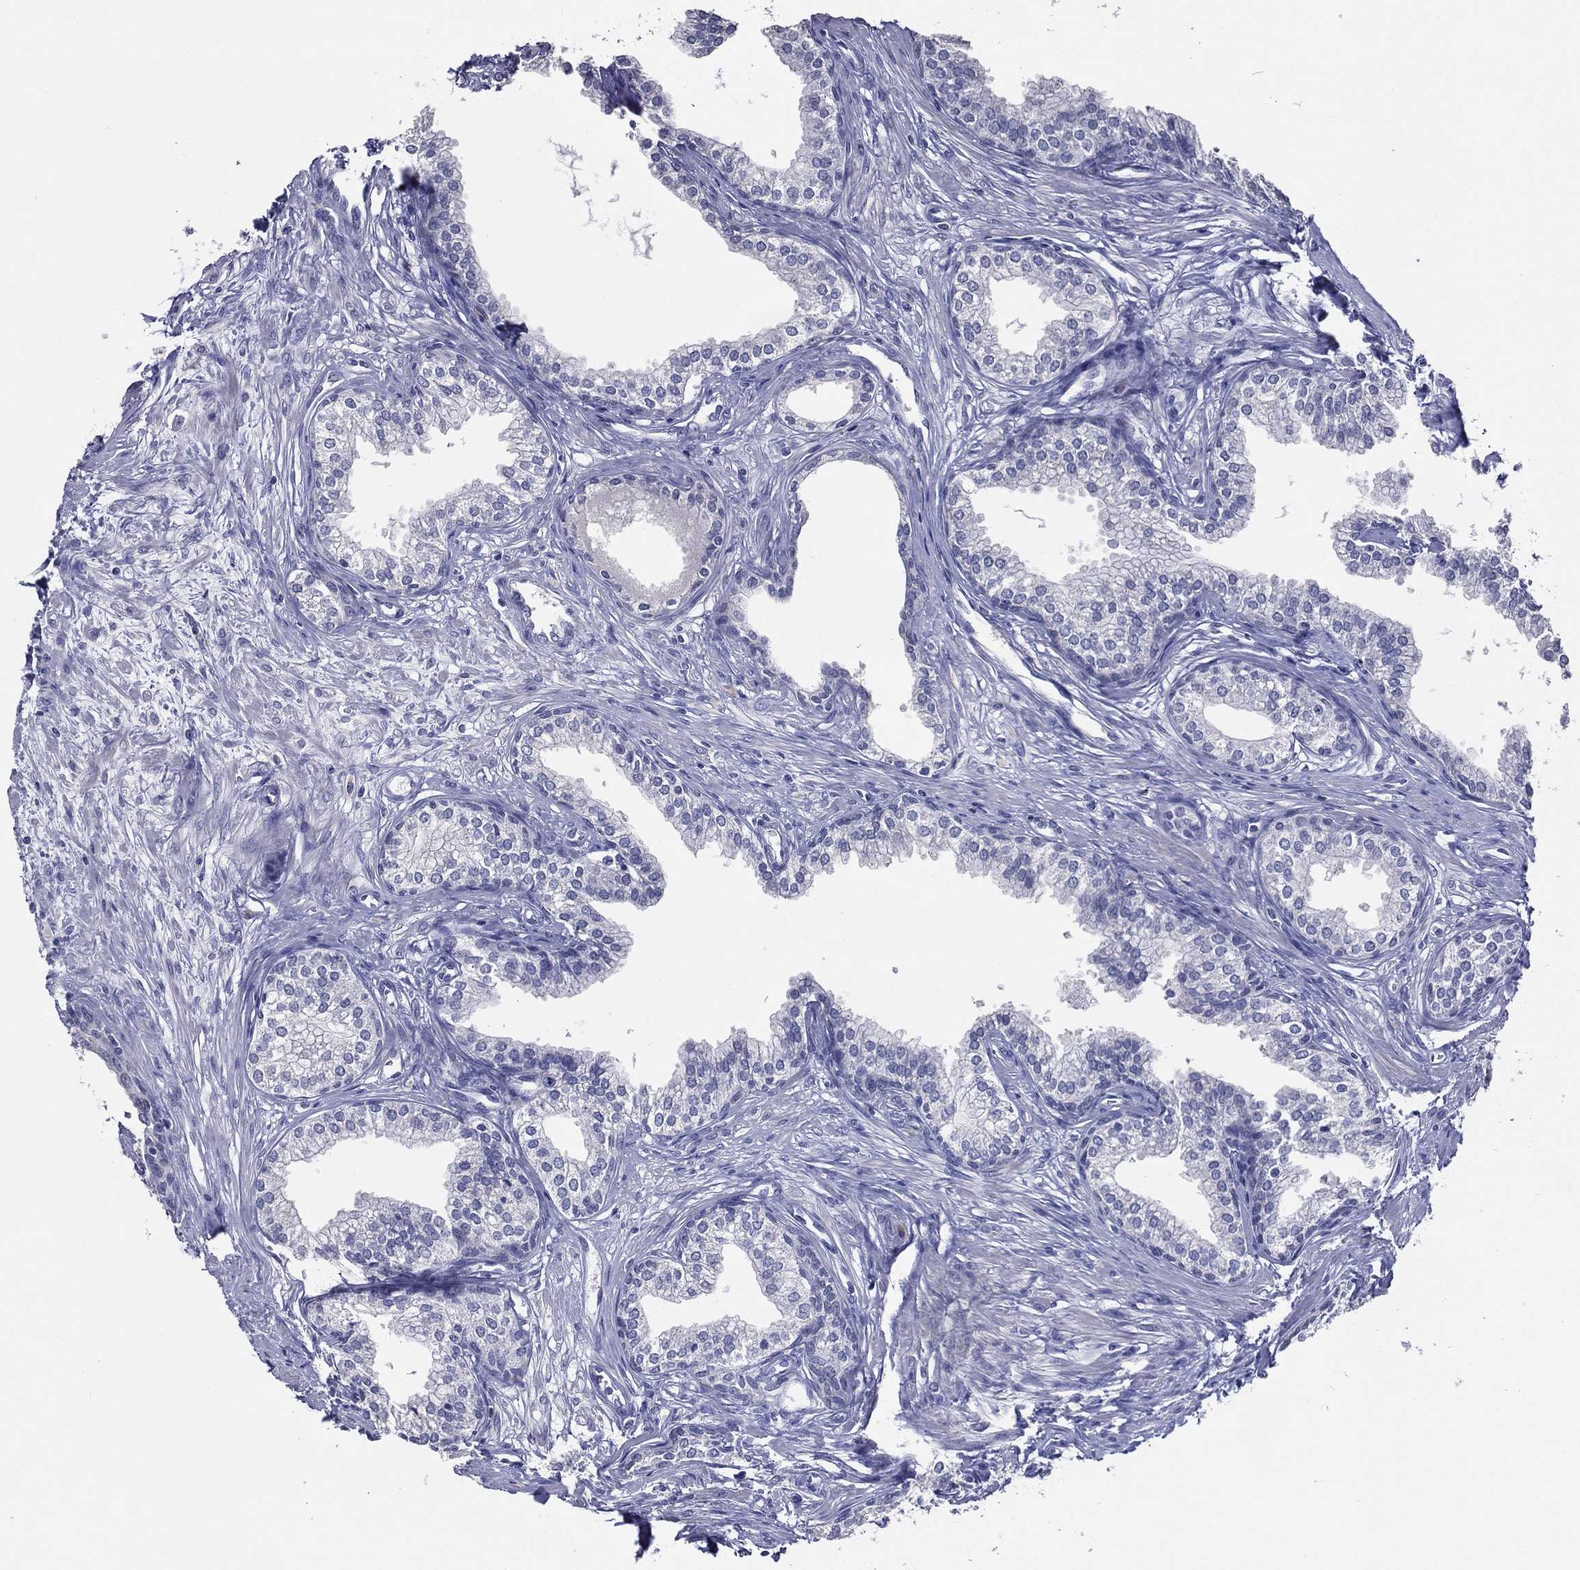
{"staining": {"intensity": "negative", "quantity": "none", "location": "none"}, "tissue": "prostate", "cell_type": "Glandular cells", "image_type": "normal", "snomed": [{"axis": "morphology", "description": "Normal tissue, NOS"}, {"axis": "topography", "description": "Prostate"}], "caption": "This is a micrograph of immunohistochemistry (IHC) staining of unremarkable prostate, which shows no staining in glandular cells.", "gene": "TFAP2A", "patient": {"sex": "male", "age": 65}}